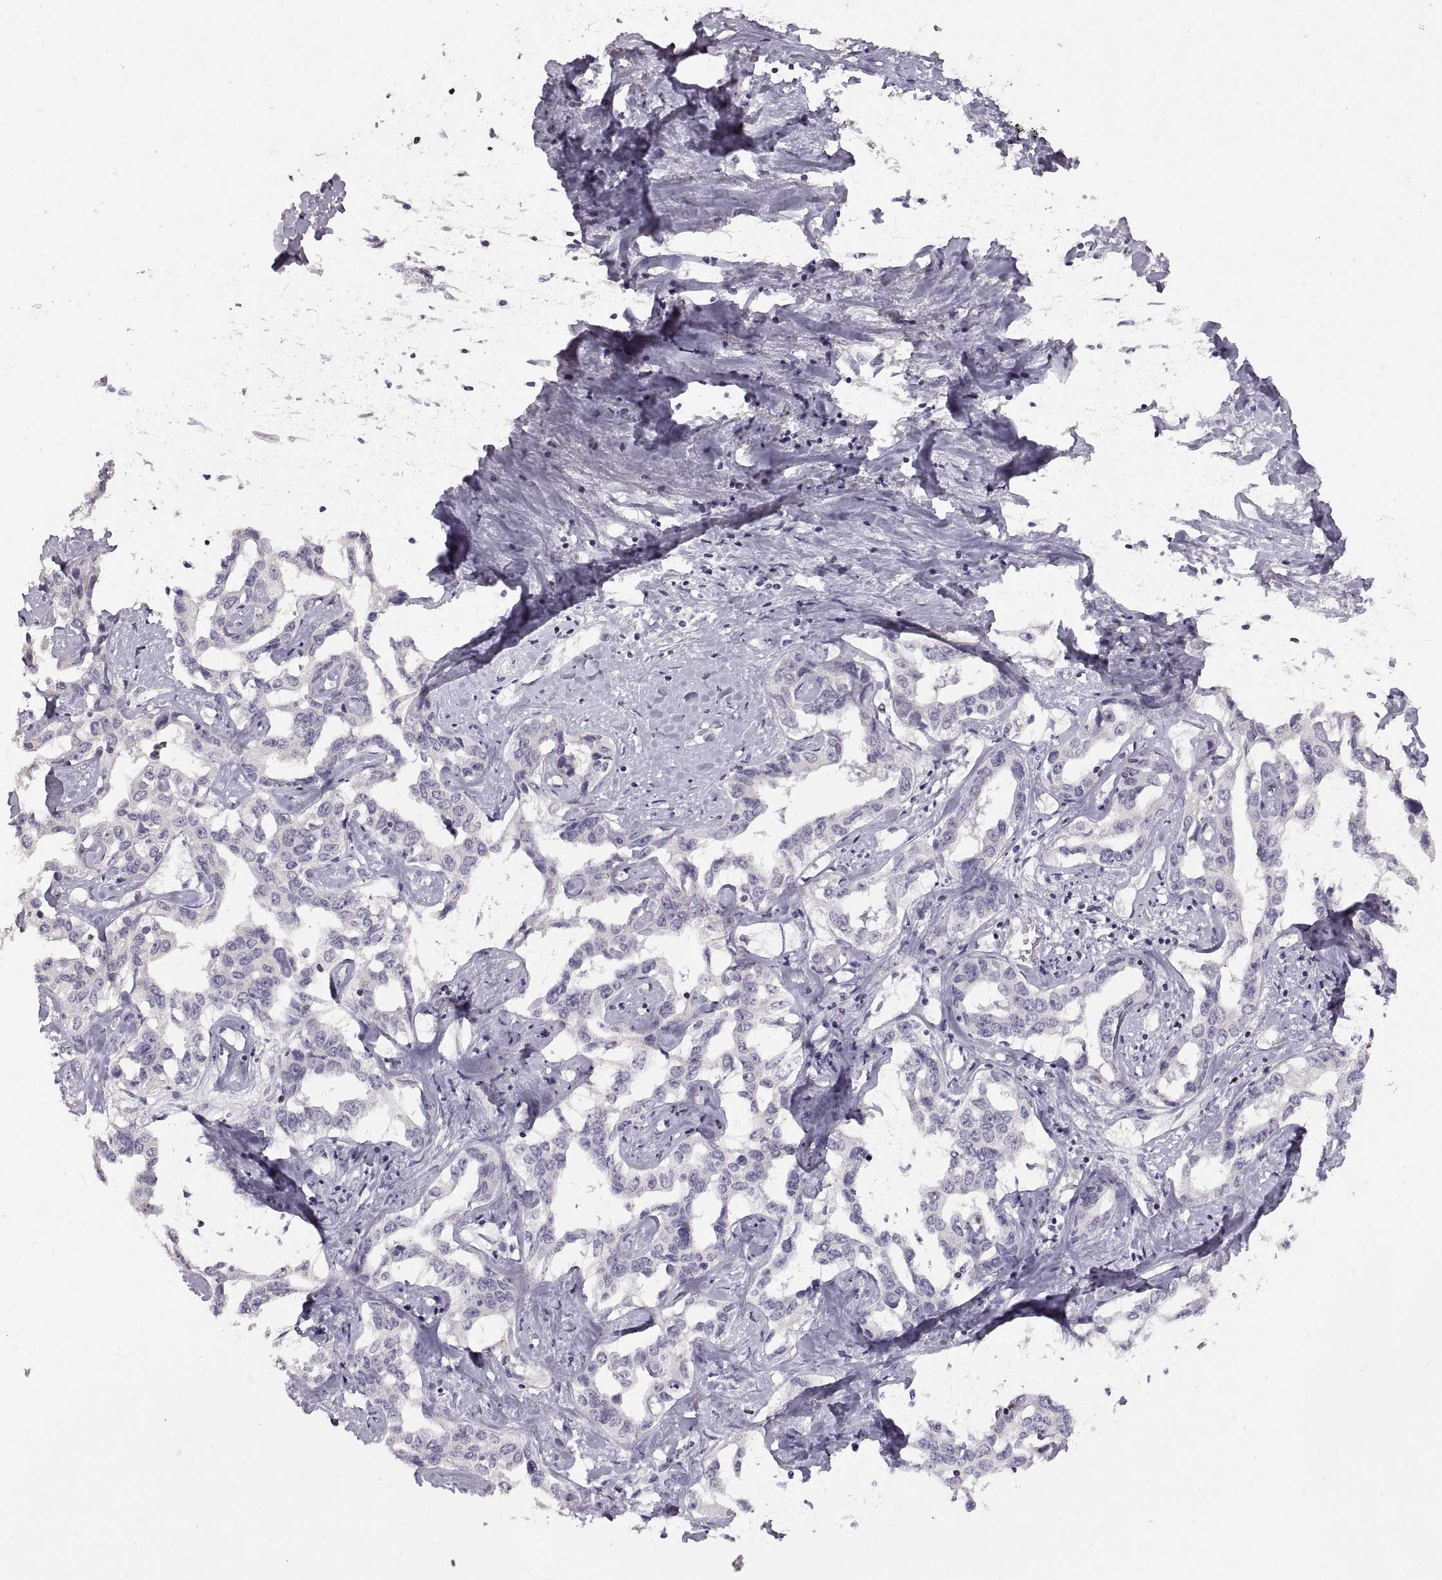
{"staining": {"intensity": "negative", "quantity": "none", "location": "none"}, "tissue": "liver cancer", "cell_type": "Tumor cells", "image_type": "cancer", "snomed": [{"axis": "morphology", "description": "Cholangiocarcinoma"}, {"axis": "topography", "description": "Liver"}], "caption": "This is a image of IHC staining of liver cancer, which shows no expression in tumor cells.", "gene": "NEK2", "patient": {"sex": "male", "age": 59}}